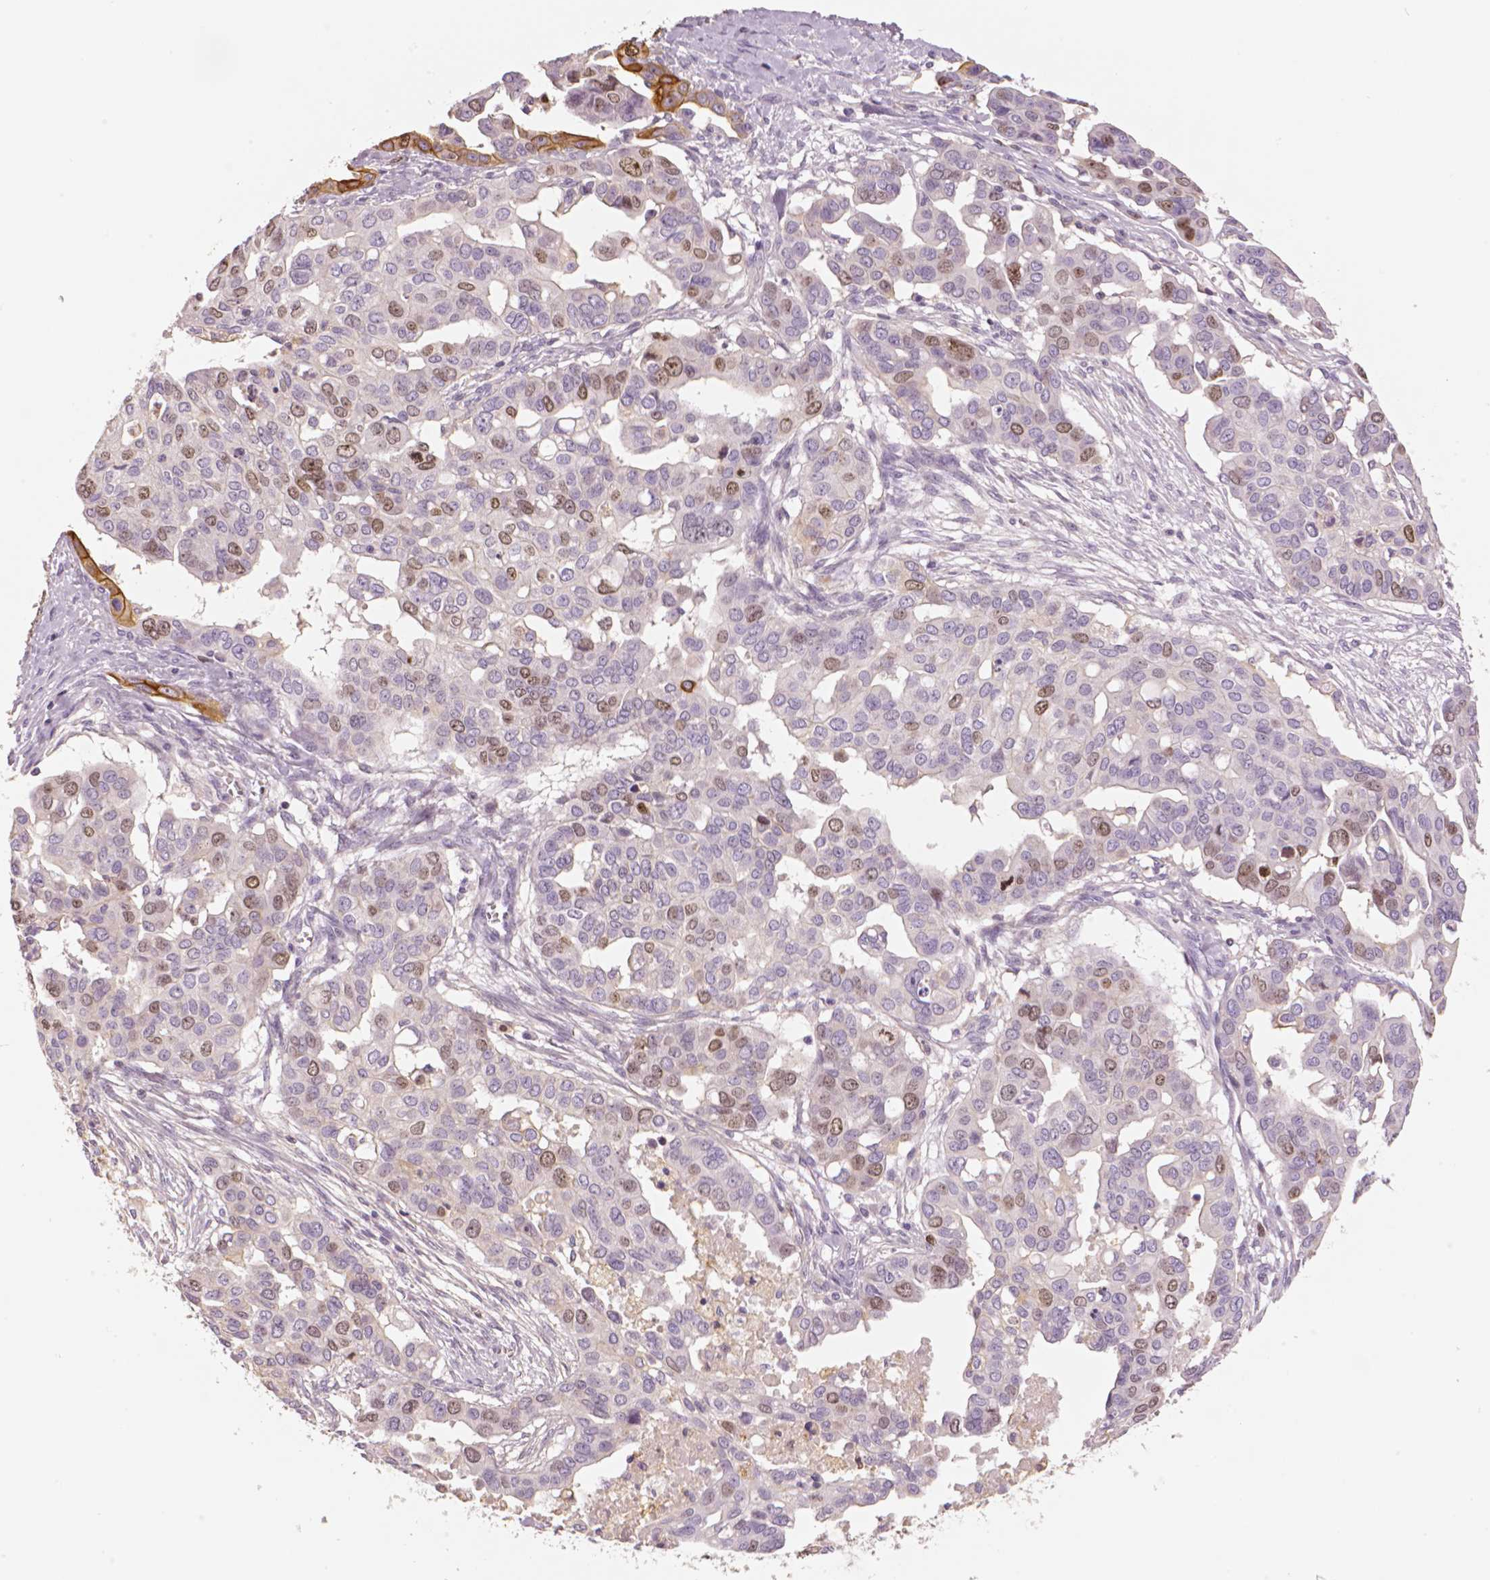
{"staining": {"intensity": "moderate", "quantity": "<25%", "location": "nuclear"}, "tissue": "ovarian cancer", "cell_type": "Tumor cells", "image_type": "cancer", "snomed": [{"axis": "morphology", "description": "Carcinoma, endometroid"}, {"axis": "topography", "description": "Ovary"}], "caption": "The photomicrograph demonstrates a brown stain indicating the presence of a protein in the nuclear of tumor cells in ovarian endometroid carcinoma.", "gene": "MKI67", "patient": {"sex": "female", "age": 78}}